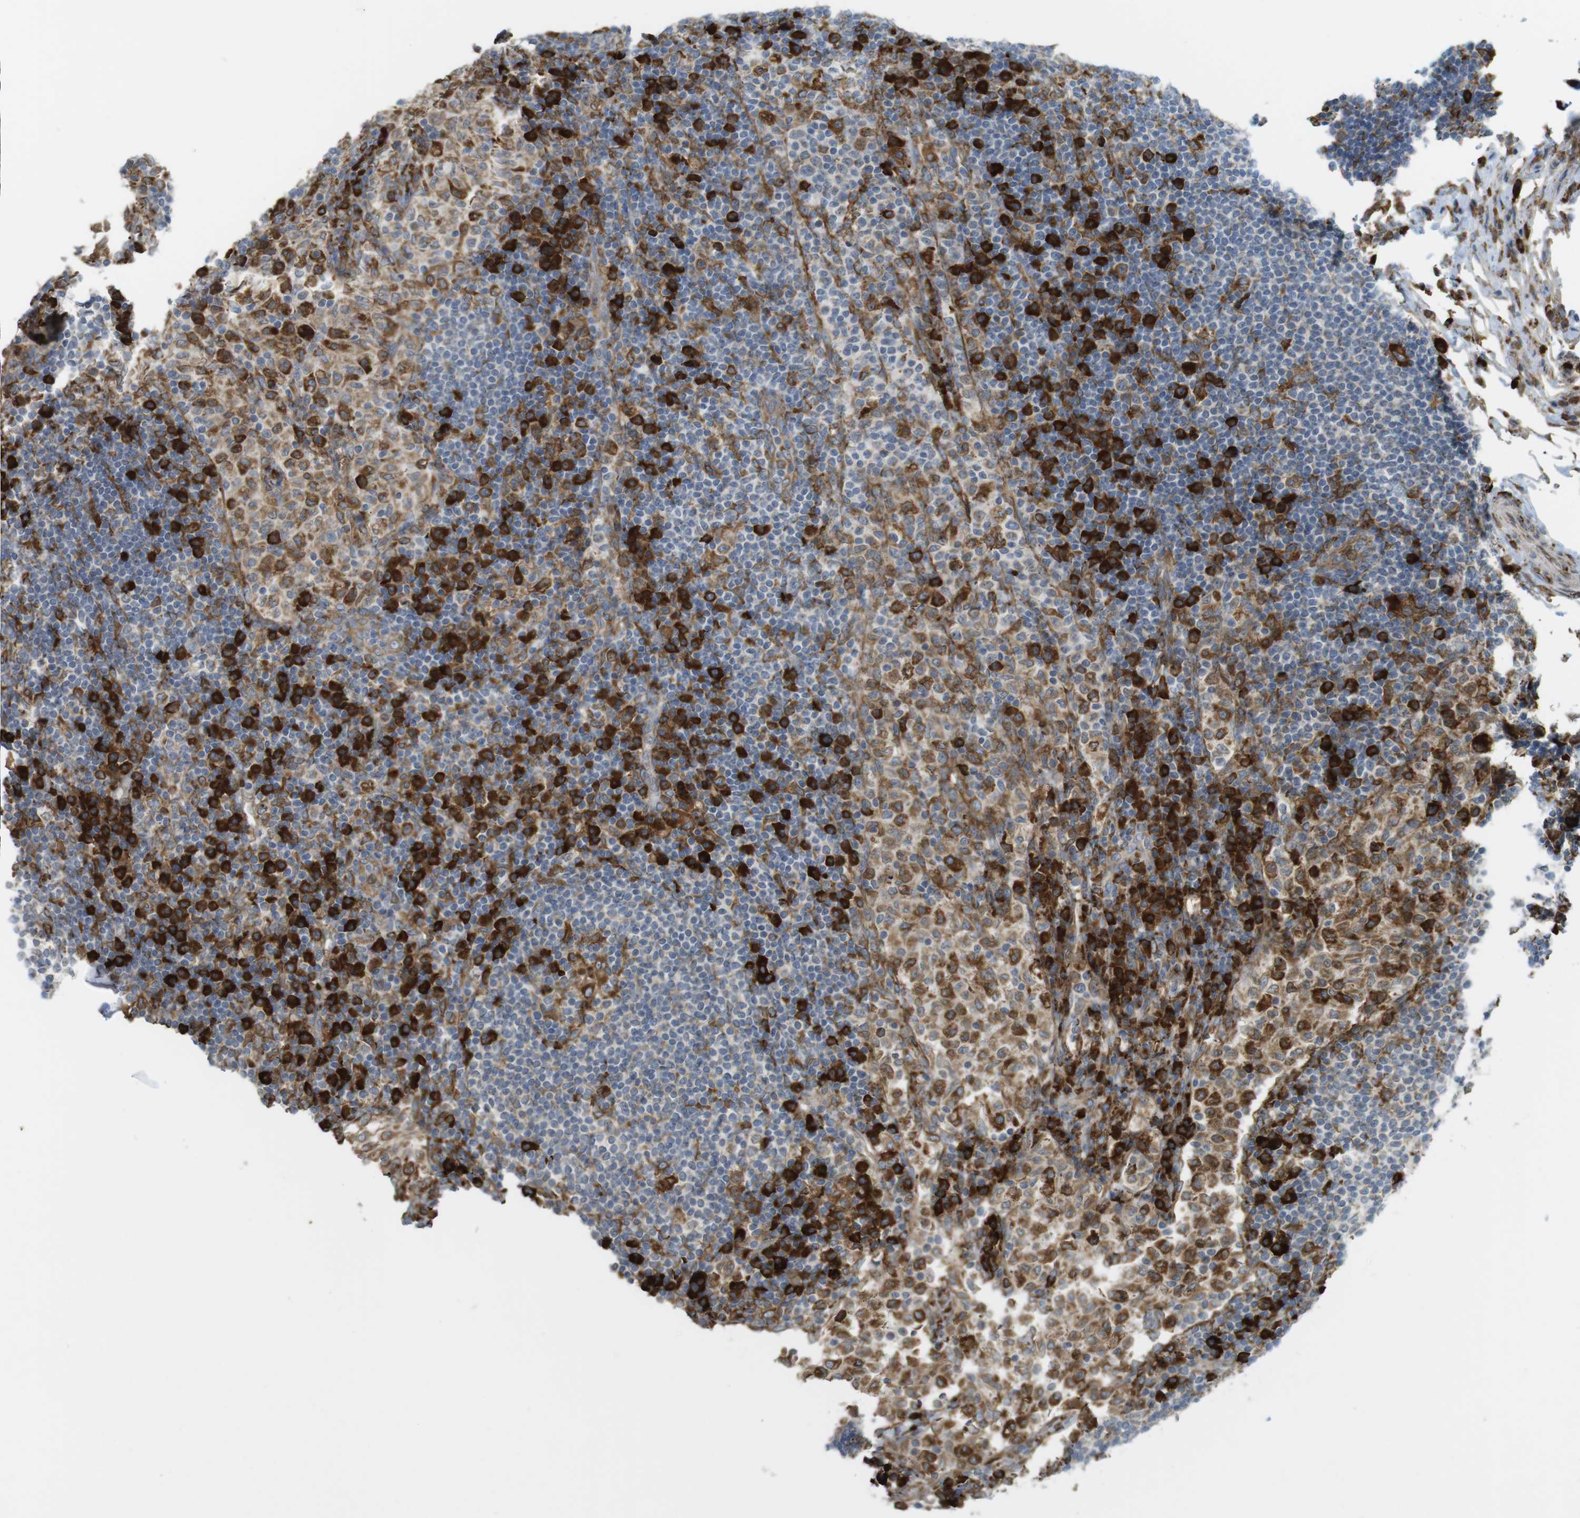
{"staining": {"intensity": "strong", "quantity": "<25%", "location": "cytoplasmic/membranous"}, "tissue": "lymph node", "cell_type": "Germinal center cells", "image_type": "normal", "snomed": [{"axis": "morphology", "description": "Normal tissue, NOS"}, {"axis": "topography", "description": "Lymph node"}], "caption": "Immunohistochemistry (IHC) photomicrograph of unremarkable lymph node stained for a protein (brown), which exhibits medium levels of strong cytoplasmic/membranous staining in approximately <25% of germinal center cells.", "gene": "MBOAT2", "patient": {"sex": "female", "age": 53}}